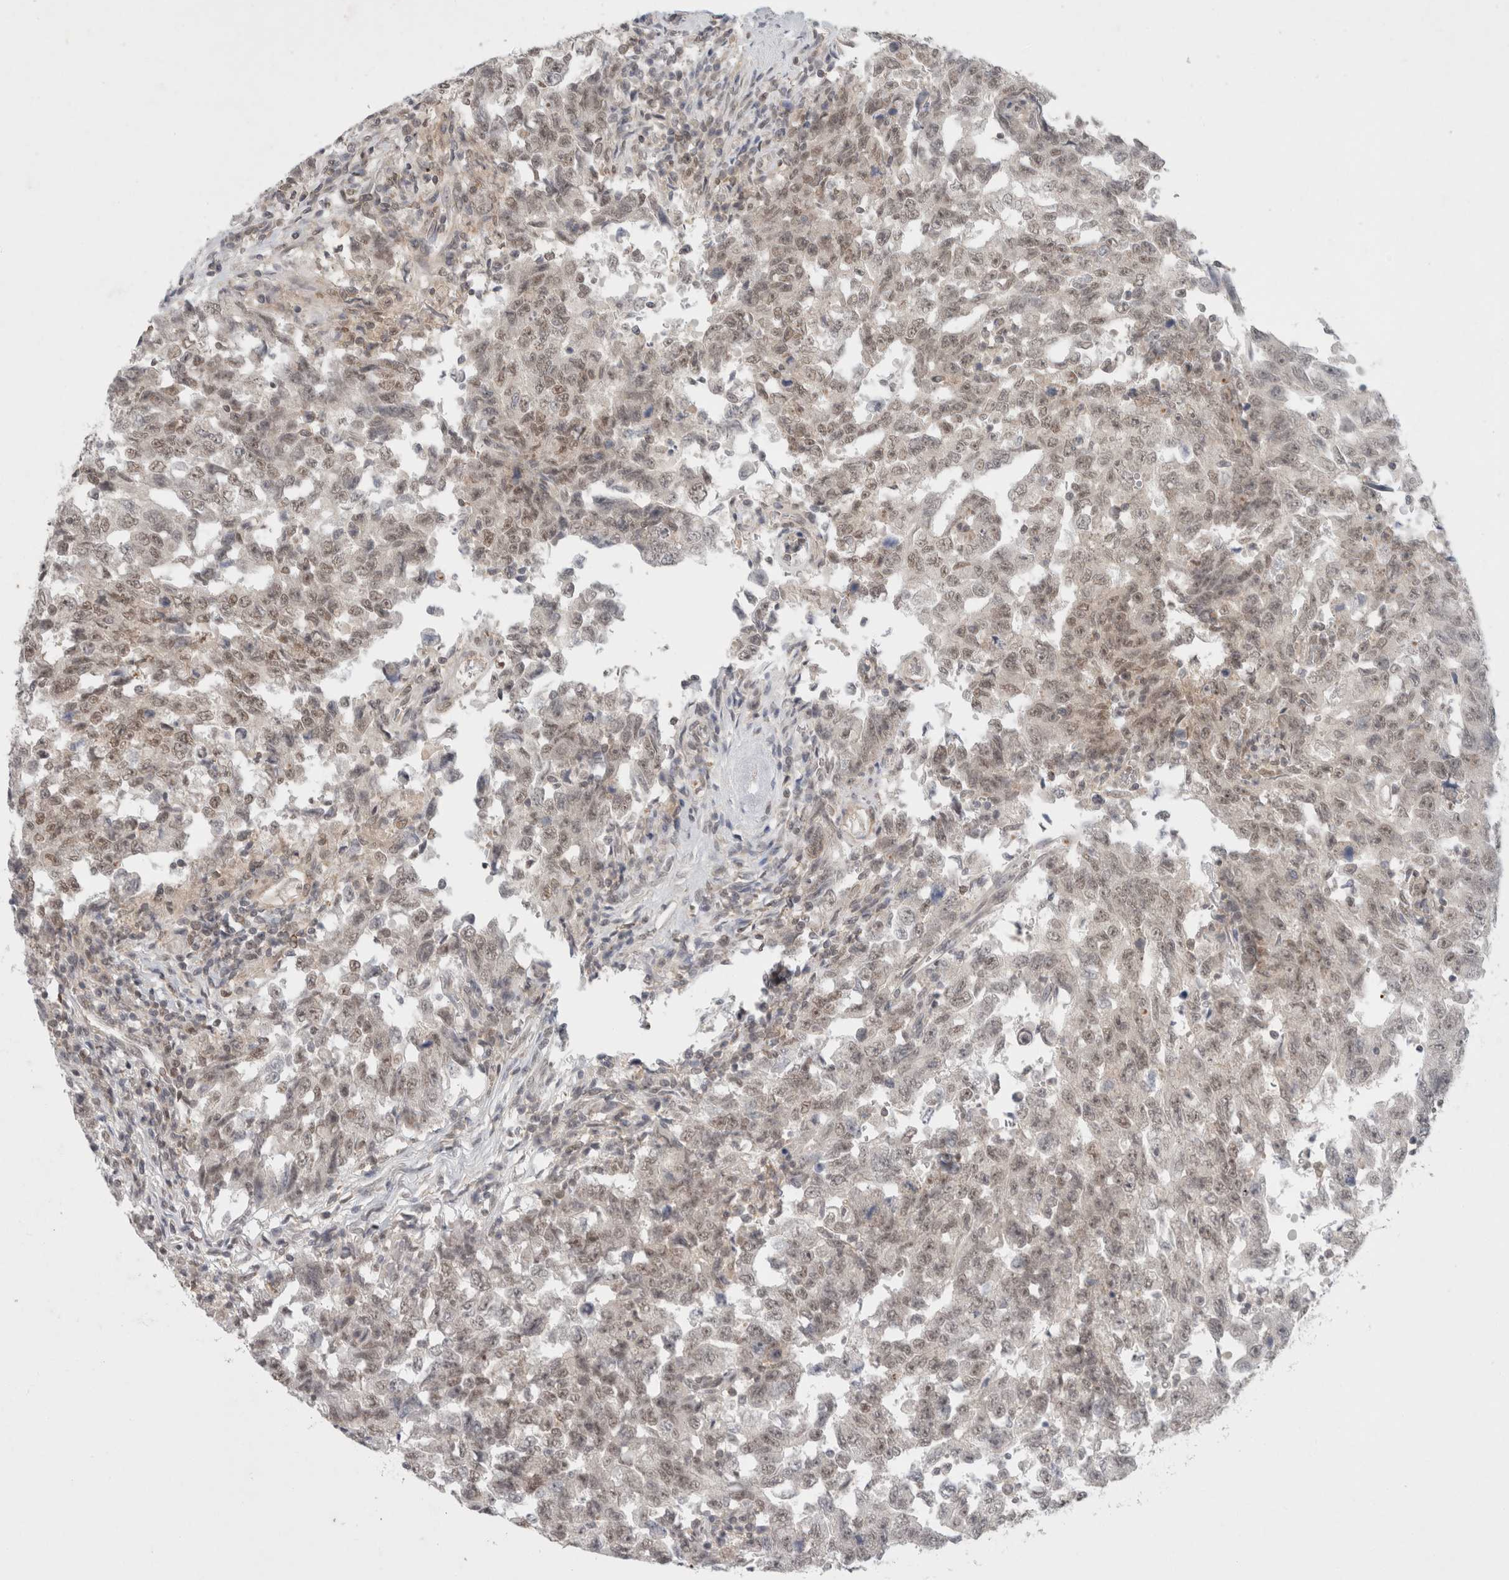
{"staining": {"intensity": "weak", "quantity": ">75%", "location": "nuclear"}, "tissue": "testis cancer", "cell_type": "Tumor cells", "image_type": "cancer", "snomed": [{"axis": "morphology", "description": "Carcinoma, Embryonal, NOS"}, {"axis": "topography", "description": "Testis"}], "caption": "Testis embryonal carcinoma stained with IHC exhibits weak nuclear expression in approximately >75% of tumor cells.", "gene": "FBXO42", "patient": {"sex": "male", "age": 26}}